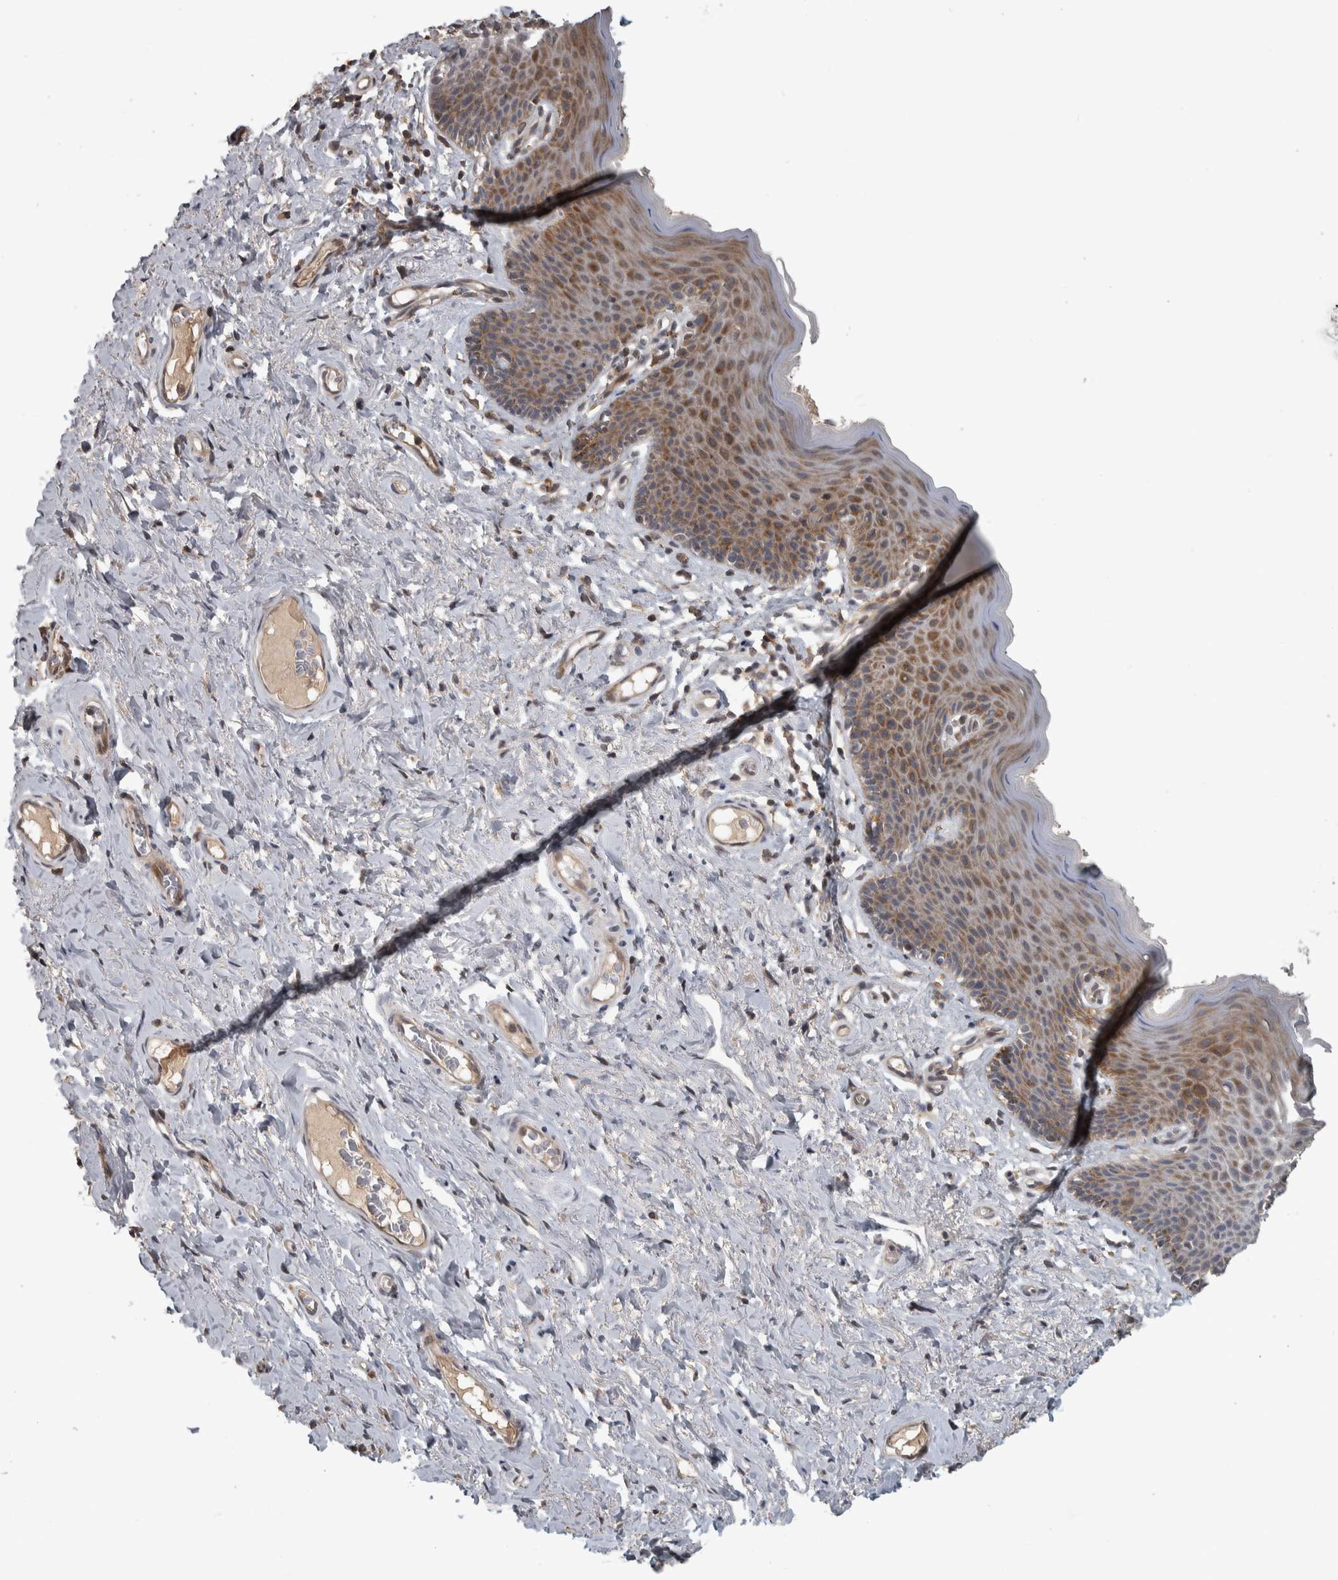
{"staining": {"intensity": "moderate", "quantity": "25%-75%", "location": "cytoplasmic/membranous"}, "tissue": "skin", "cell_type": "Epidermal cells", "image_type": "normal", "snomed": [{"axis": "morphology", "description": "Normal tissue, NOS"}, {"axis": "topography", "description": "Vulva"}], "caption": "This image reveals IHC staining of normal skin, with medium moderate cytoplasmic/membranous expression in about 25%-75% of epidermal cells.", "gene": "ERAL1", "patient": {"sex": "female", "age": 66}}